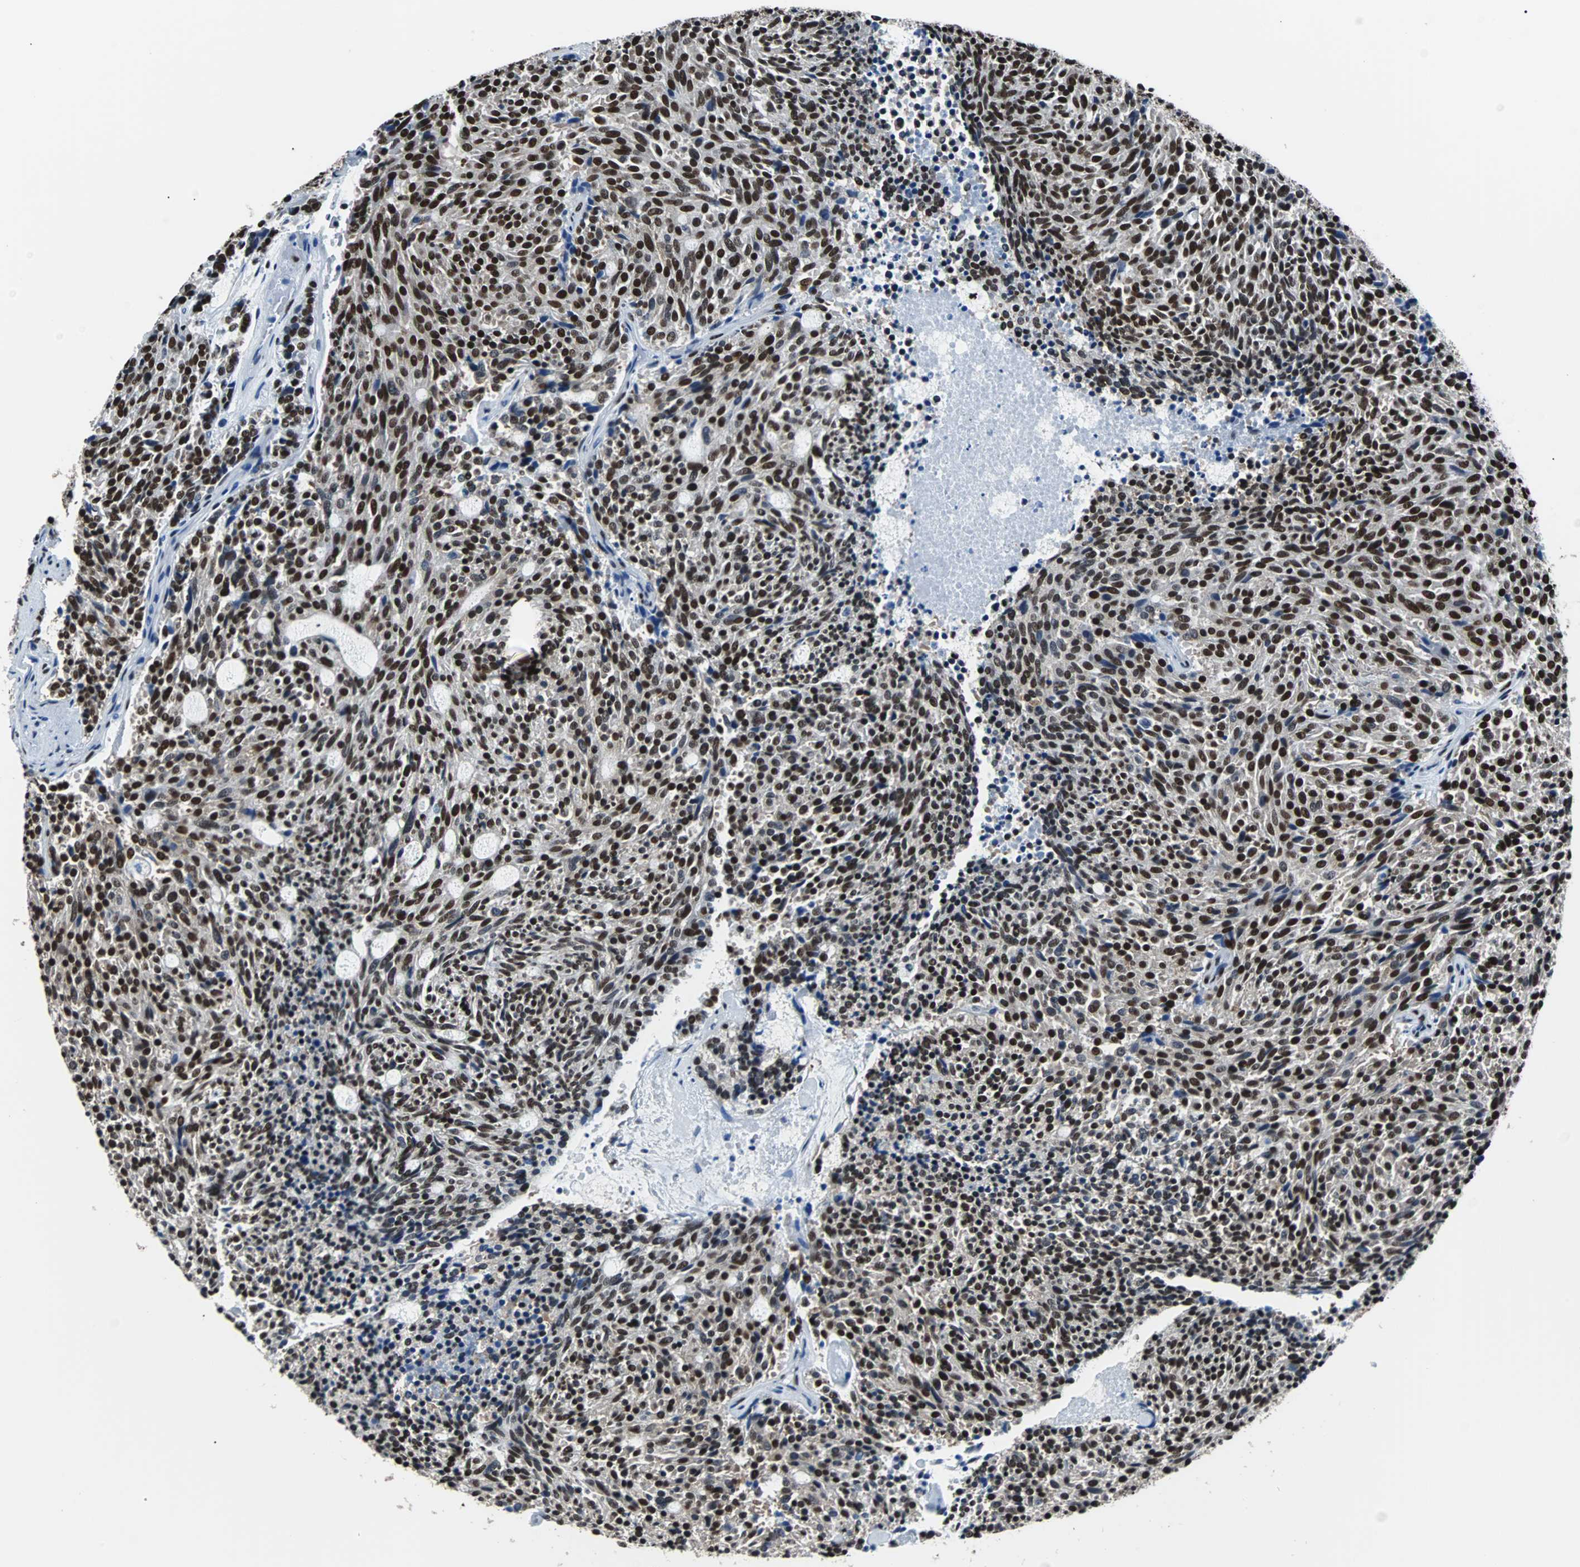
{"staining": {"intensity": "strong", "quantity": ">75%", "location": "nuclear"}, "tissue": "carcinoid", "cell_type": "Tumor cells", "image_type": "cancer", "snomed": [{"axis": "morphology", "description": "Carcinoid, malignant, NOS"}, {"axis": "topography", "description": "Pancreas"}], "caption": "Carcinoid (malignant) stained with a brown dye demonstrates strong nuclear positive staining in about >75% of tumor cells.", "gene": "FUBP1", "patient": {"sex": "female", "age": 54}}